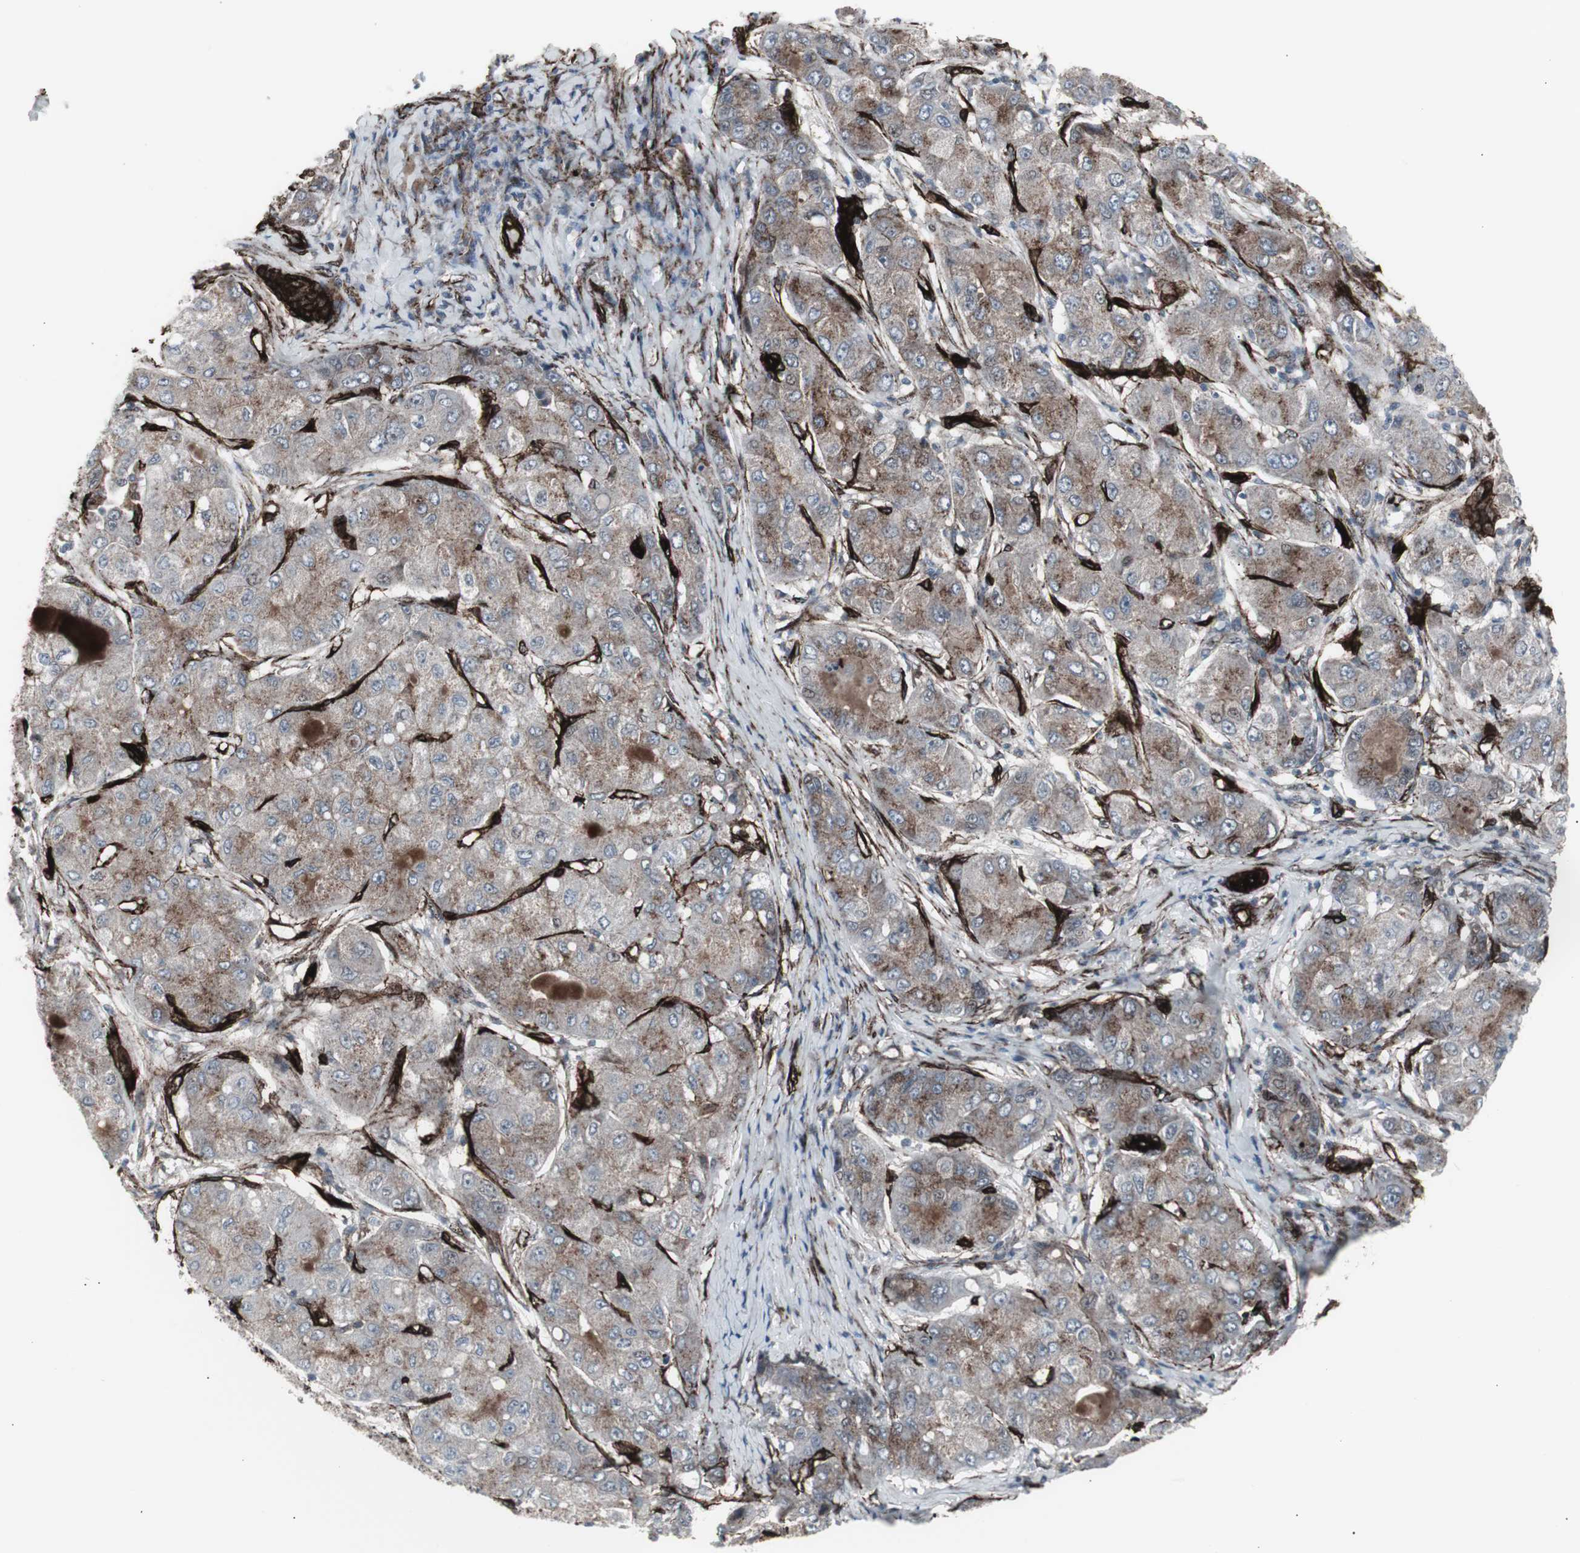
{"staining": {"intensity": "weak", "quantity": ">75%", "location": "cytoplasmic/membranous"}, "tissue": "liver cancer", "cell_type": "Tumor cells", "image_type": "cancer", "snomed": [{"axis": "morphology", "description": "Carcinoma, Hepatocellular, NOS"}, {"axis": "topography", "description": "Liver"}], "caption": "About >75% of tumor cells in human liver hepatocellular carcinoma display weak cytoplasmic/membranous protein expression as visualized by brown immunohistochemical staining.", "gene": "PDGFA", "patient": {"sex": "male", "age": 80}}